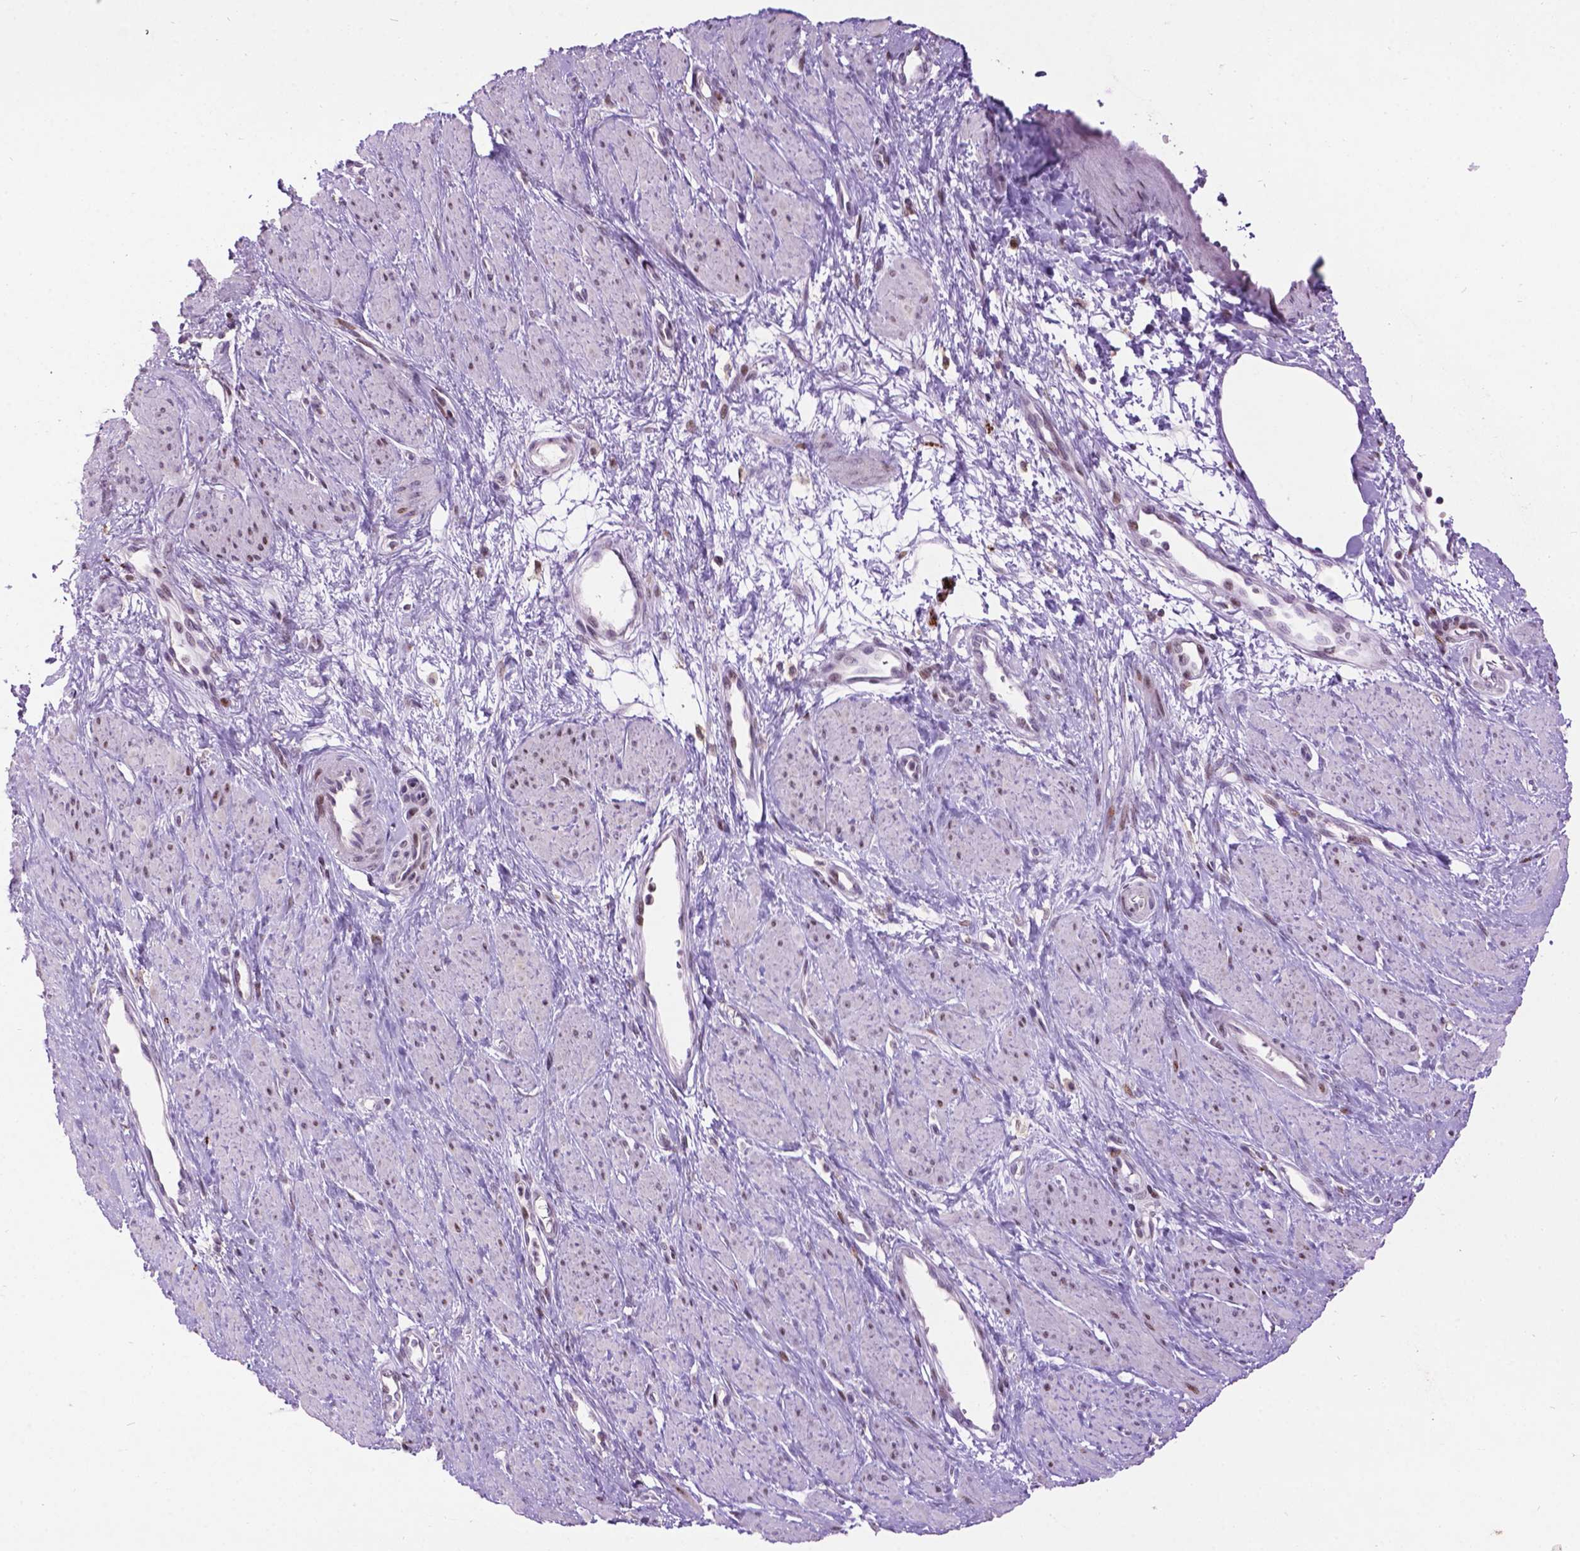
{"staining": {"intensity": "moderate", "quantity": "<25%", "location": "nuclear"}, "tissue": "smooth muscle", "cell_type": "Smooth muscle cells", "image_type": "normal", "snomed": [{"axis": "morphology", "description": "Normal tissue, NOS"}, {"axis": "topography", "description": "Smooth muscle"}, {"axis": "topography", "description": "Uterus"}], "caption": "Immunohistochemical staining of unremarkable smooth muscle reveals moderate nuclear protein expression in approximately <25% of smooth muscle cells. (brown staining indicates protein expression, while blue staining denotes nuclei).", "gene": "TH", "patient": {"sex": "female", "age": 39}}